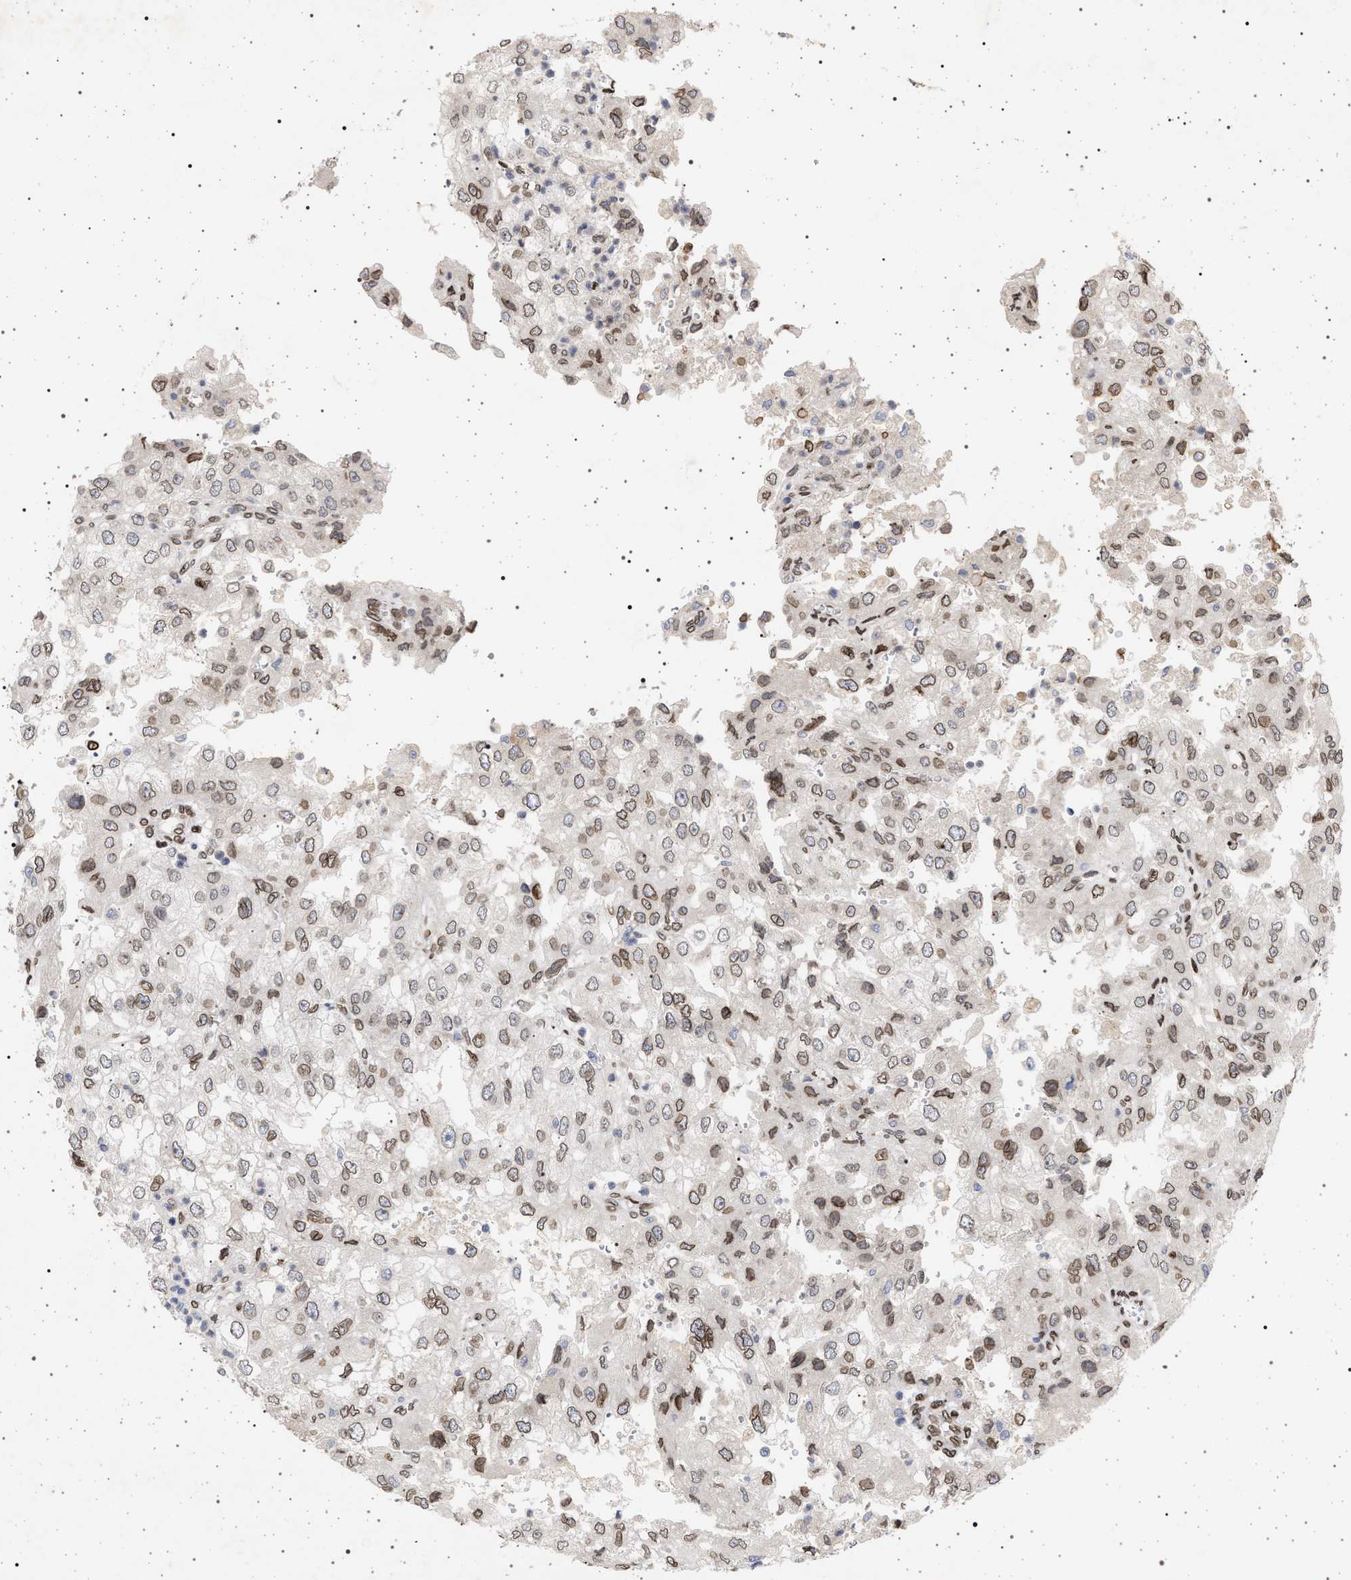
{"staining": {"intensity": "moderate", "quantity": ">75%", "location": "cytoplasmic/membranous,nuclear"}, "tissue": "renal cancer", "cell_type": "Tumor cells", "image_type": "cancer", "snomed": [{"axis": "morphology", "description": "Adenocarcinoma, NOS"}, {"axis": "topography", "description": "Kidney"}], "caption": "The photomicrograph shows immunohistochemical staining of renal cancer. There is moderate cytoplasmic/membranous and nuclear expression is seen in about >75% of tumor cells. The protein is shown in brown color, while the nuclei are stained blue.", "gene": "ING2", "patient": {"sex": "female", "age": 54}}